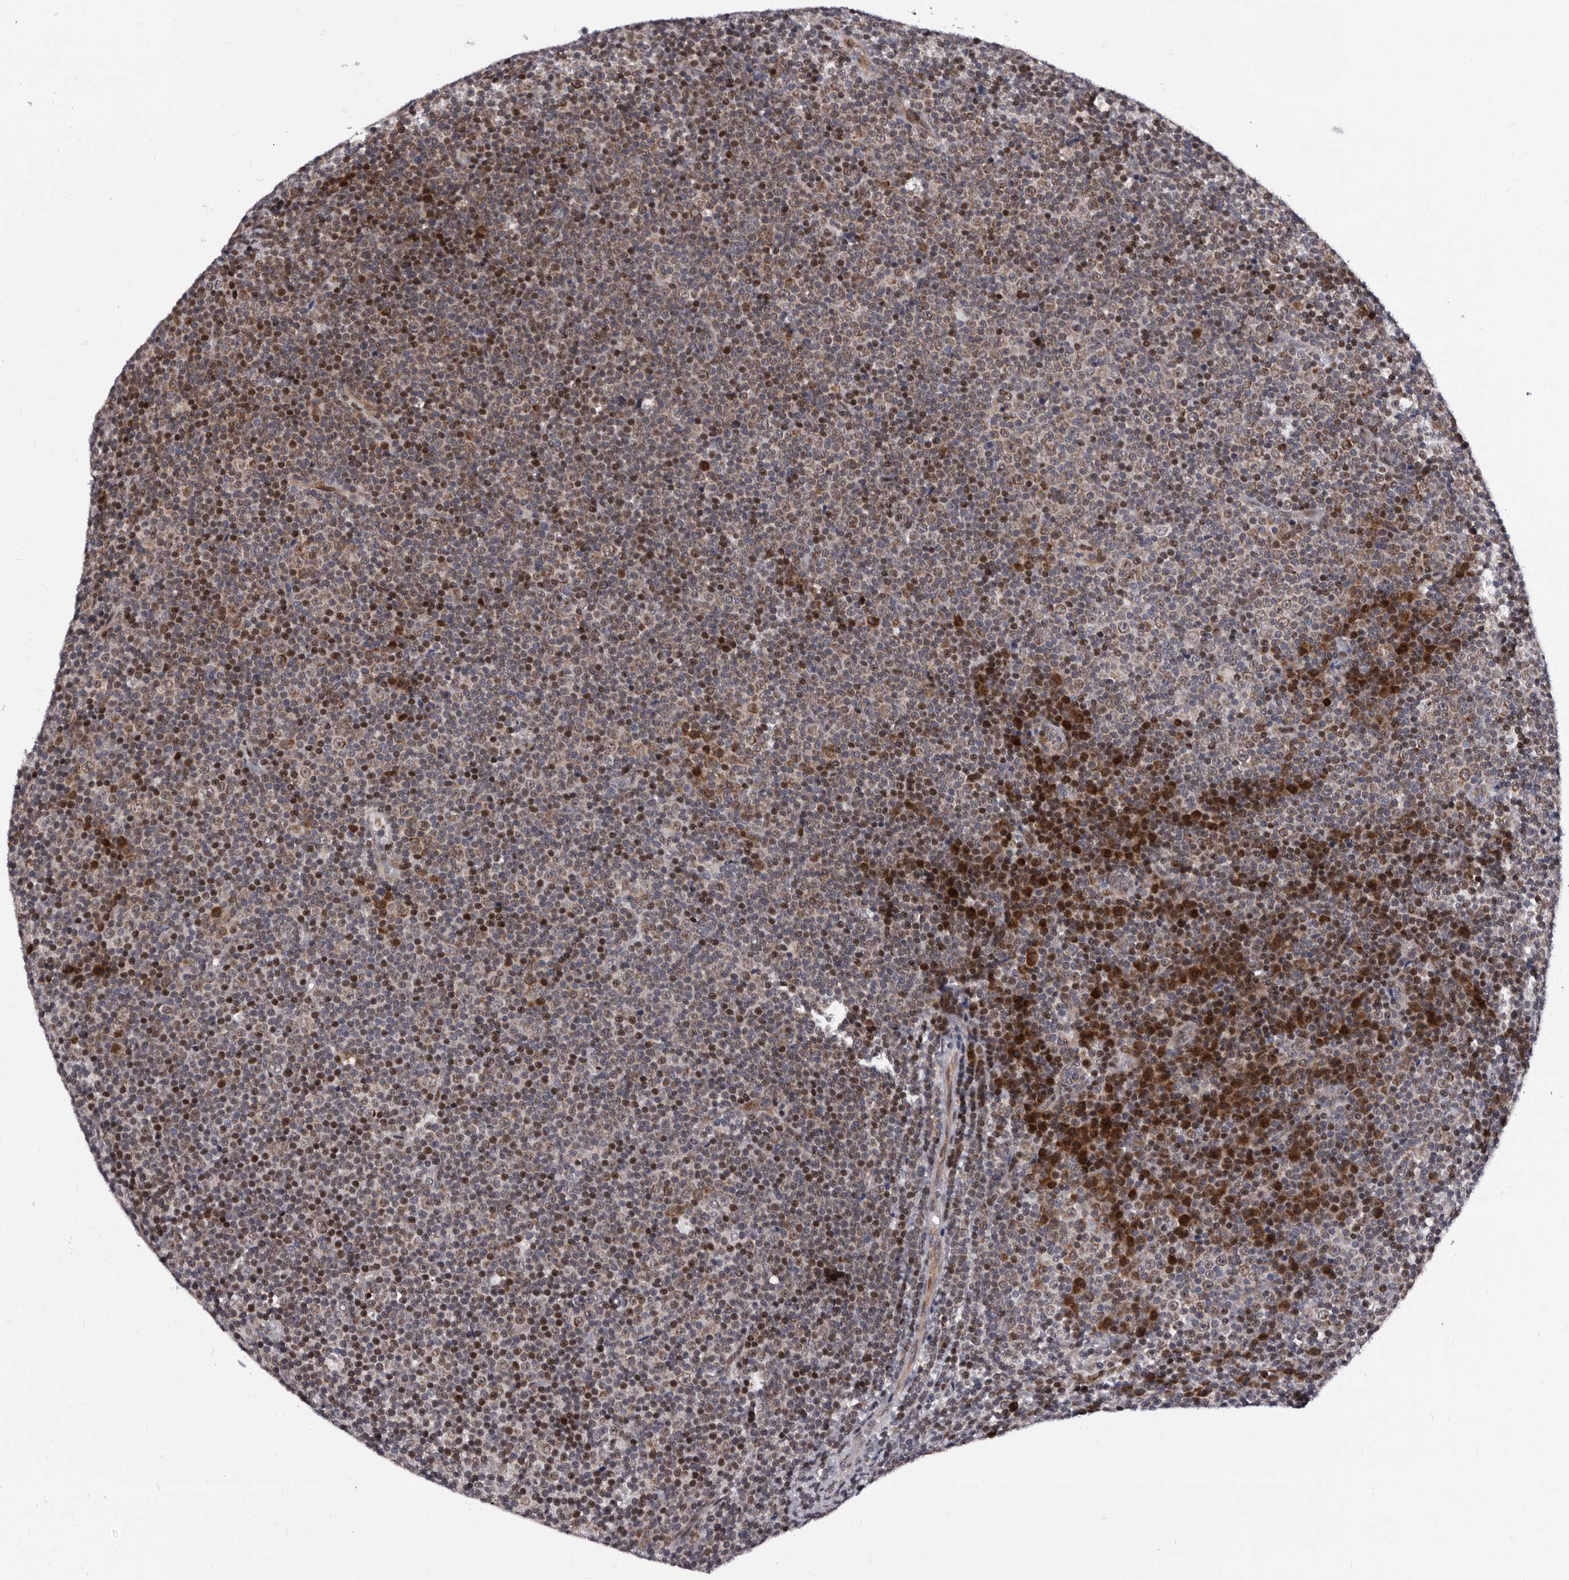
{"staining": {"intensity": "moderate", "quantity": "25%-75%", "location": "cytoplasmic/membranous,nuclear"}, "tissue": "lymphoma", "cell_type": "Tumor cells", "image_type": "cancer", "snomed": [{"axis": "morphology", "description": "Malignant lymphoma, non-Hodgkin's type, Low grade"}, {"axis": "topography", "description": "Lymph node"}], "caption": "Moderate cytoplasmic/membranous and nuclear staining is appreciated in about 25%-75% of tumor cells in low-grade malignant lymphoma, non-Hodgkin's type. (Brightfield microscopy of DAB IHC at high magnification).", "gene": "TNKS", "patient": {"sex": "female", "age": 67}}